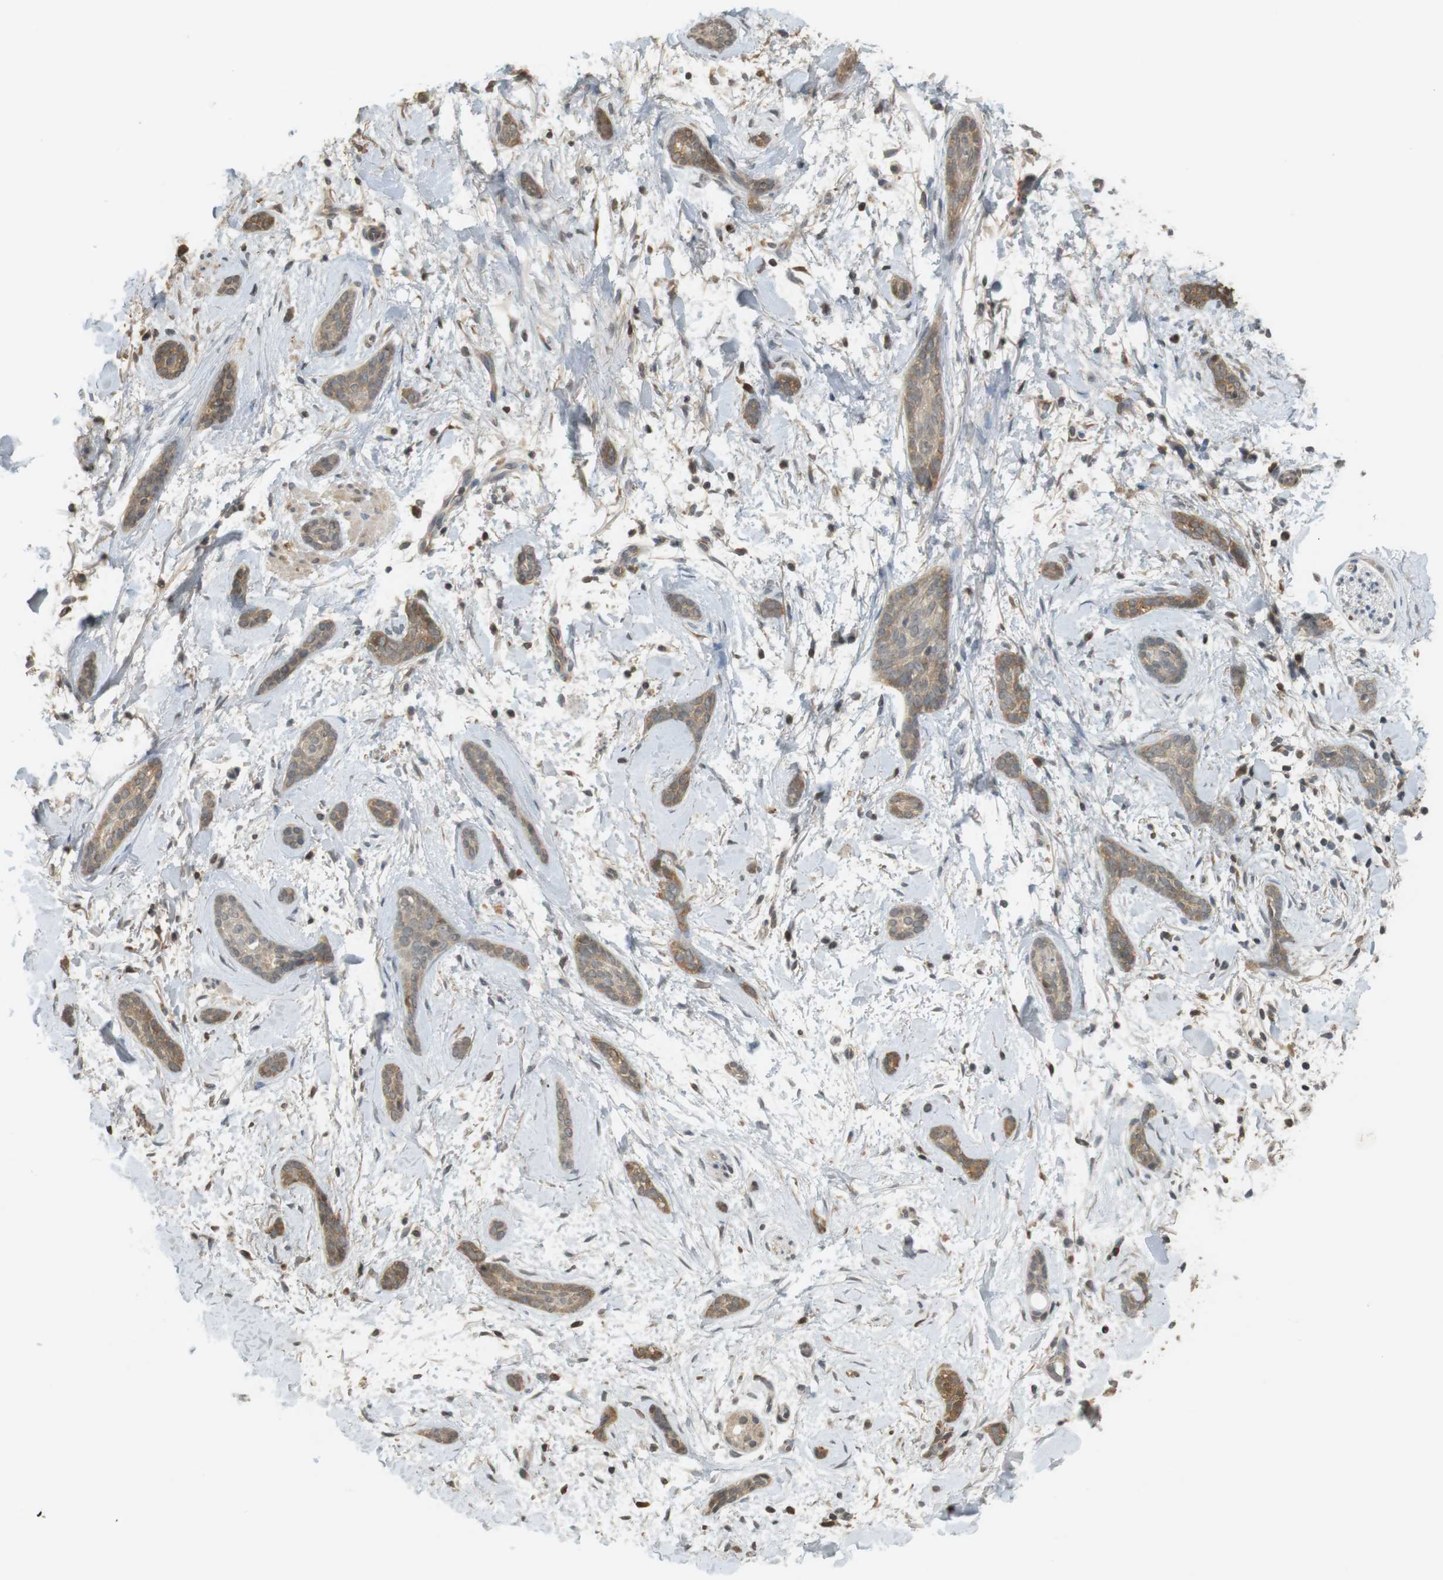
{"staining": {"intensity": "moderate", "quantity": ">75%", "location": "cytoplasmic/membranous"}, "tissue": "skin cancer", "cell_type": "Tumor cells", "image_type": "cancer", "snomed": [{"axis": "morphology", "description": "Basal cell carcinoma"}, {"axis": "morphology", "description": "Adnexal tumor, benign"}, {"axis": "topography", "description": "Skin"}], "caption": "Immunohistochemistry (IHC) photomicrograph of skin basal cell carcinoma stained for a protein (brown), which shows medium levels of moderate cytoplasmic/membranous staining in approximately >75% of tumor cells.", "gene": "SRR", "patient": {"sex": "female", "age": 42}}